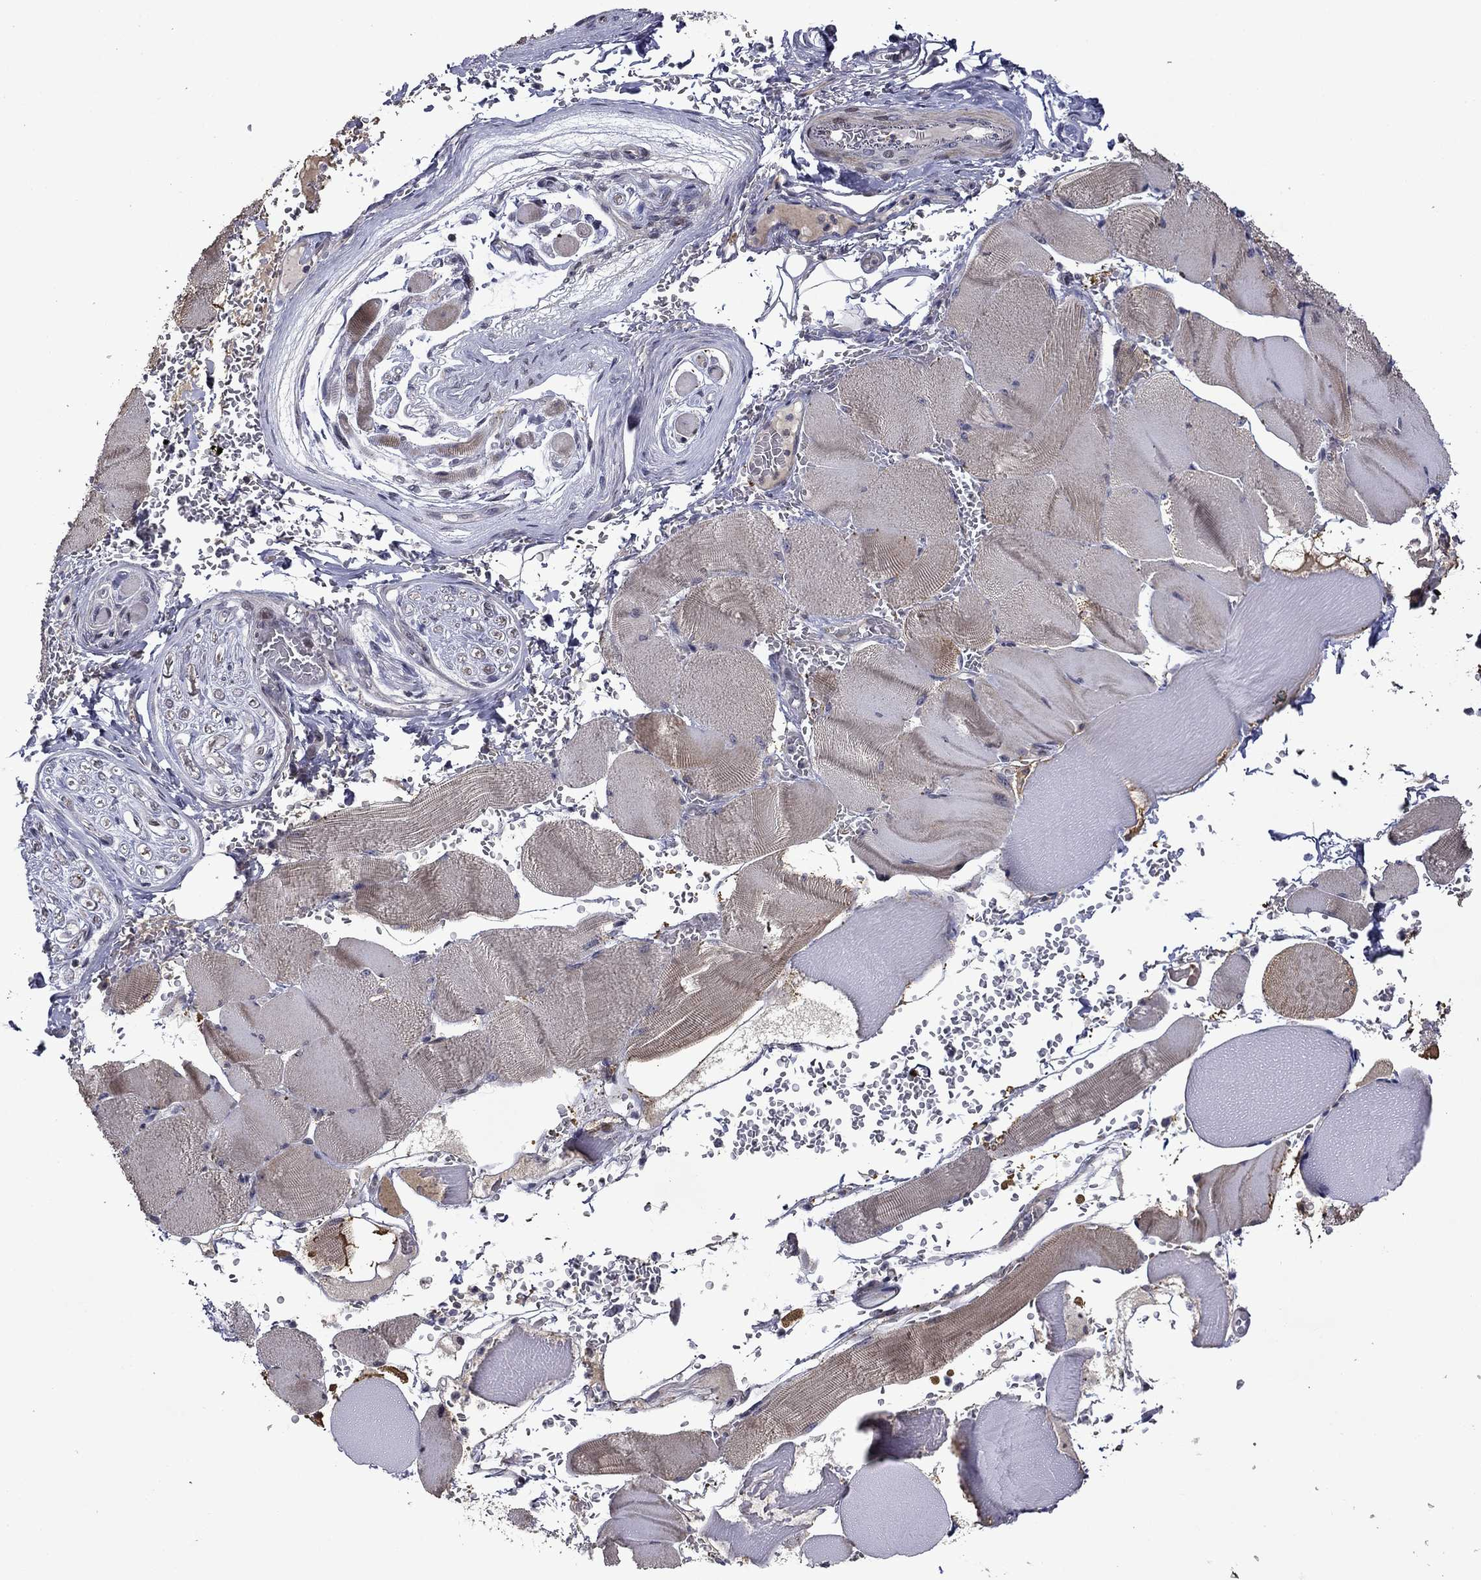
{"staining": {"intensity": "negative", "quantity": "none", "location": "none"}, "tissue": "skeletal muscle", "cell_type": "Myocytes", "image_type": "normal", "snomed": [{"axis": "morphology", "description": "Normal tissue, NOS"}, {"axis": "topography", "description": "Skeletal muscle"}], "caption": "The immunohistochemistry (IHC) photomicrograph has no significant expression in myocytes of skeletal muscle. (Stains: DAB (3,3'-diaminobenzidine) immunohistochemistry with hematoxylin counter stain, Microscopy: brightfield microscopy at high magnification).", "gene": "B3GAT1", "patient": {"sex": "male", "age": 56}}